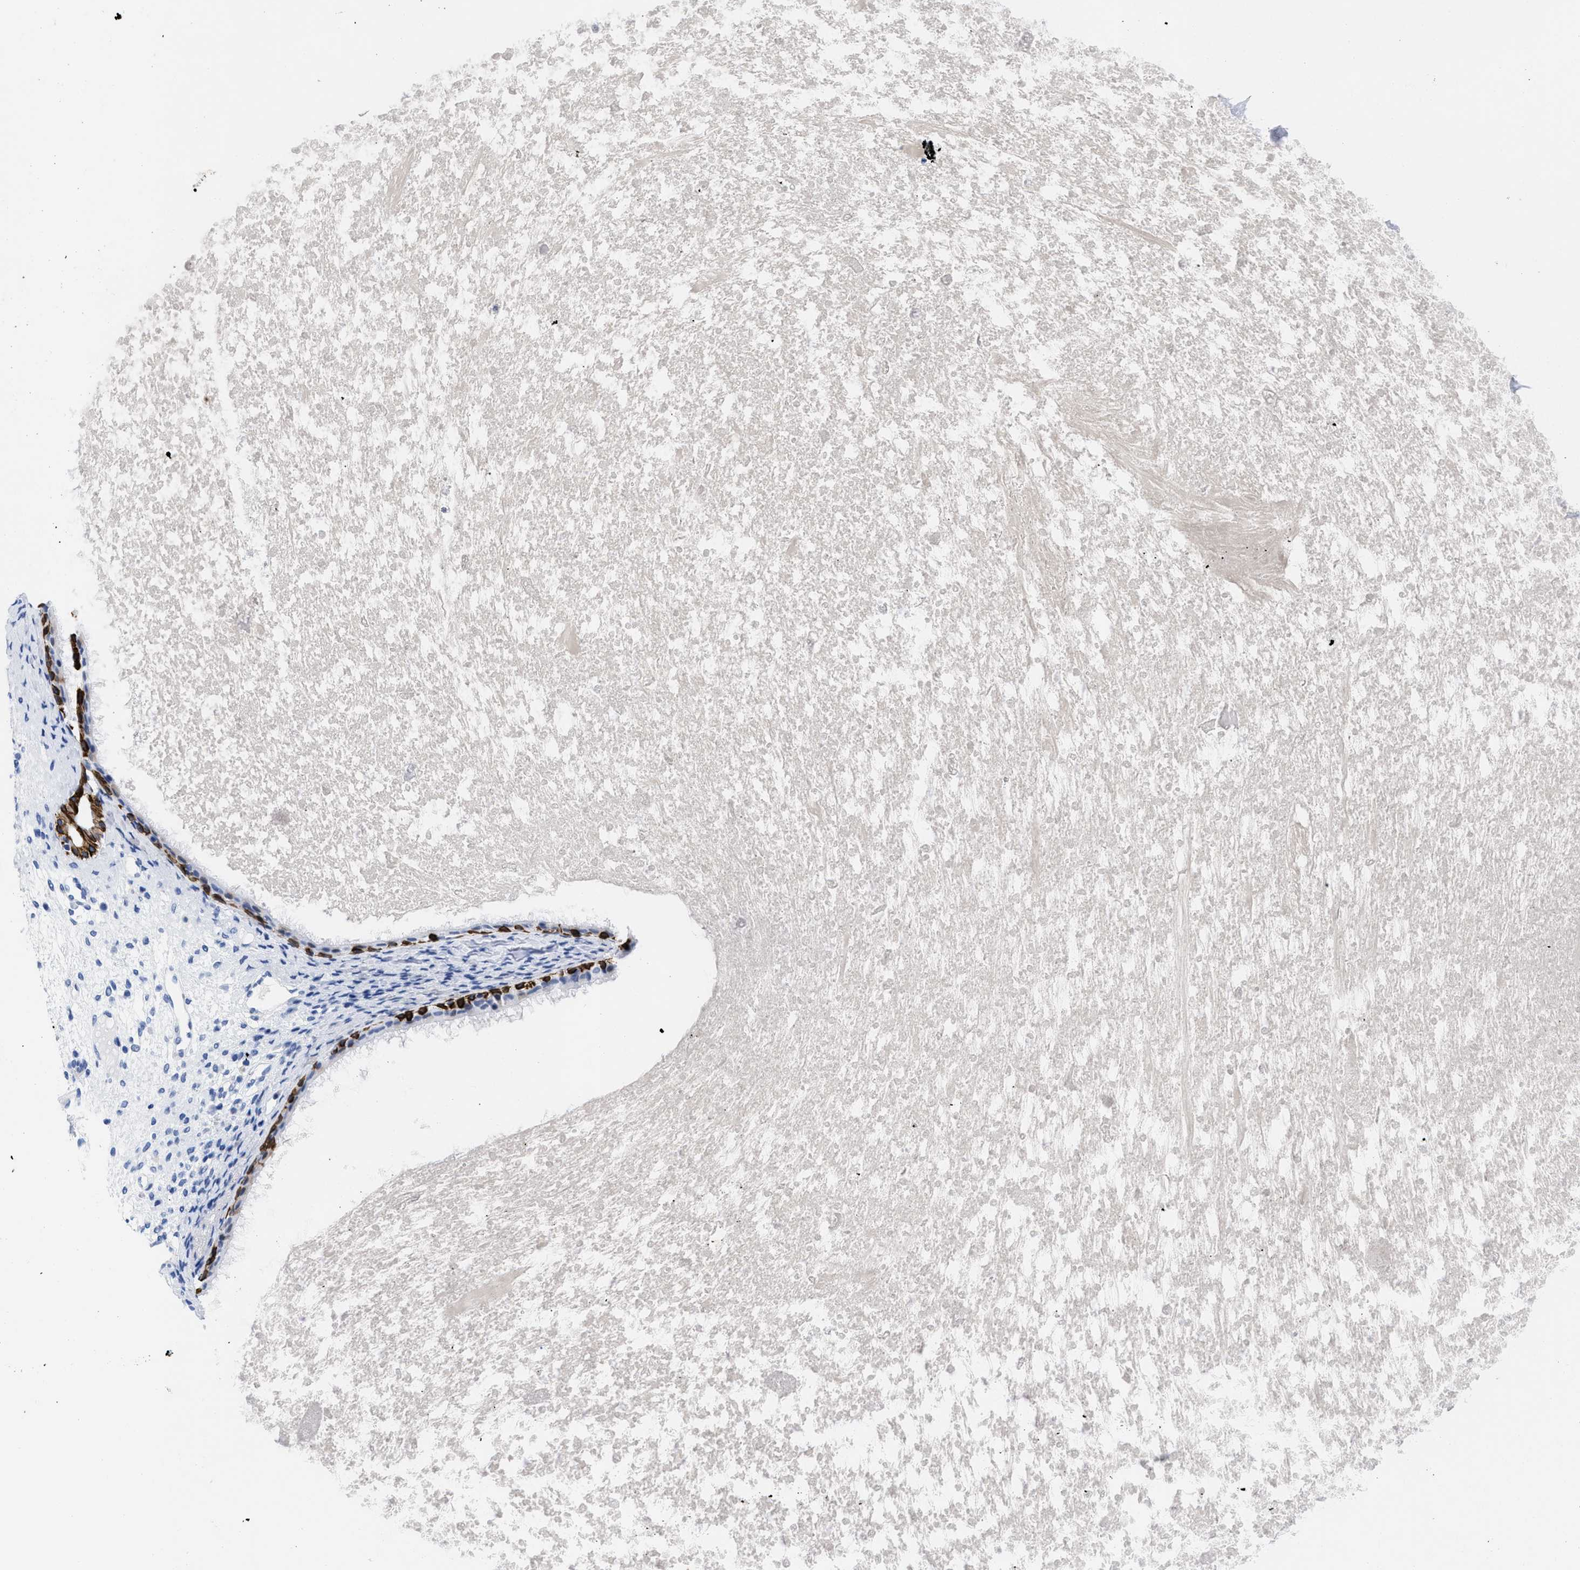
{"staining": {"intensity": "strong", "quantity": "25%-75%", "location": "cytoplasmic/membranous"}, "tissue": "nasopharynx", "cell_type": "Respiratory epithelial cells", "image_type": "normal", "snomed": [{"axis": "morphology", "description": "Normal tissue, NOS"}, {"axis": "topography", "description": "Nasopharynx"}], "caption": "Immunohistochemistry (DAB (3,3'-diaminobenzidine)) staining of unremarkable human nasopharynx exhibits strong cytoplasmic/membranous protein positivity in approximately 25%-75% of respiratory epithelial cells.", "gene": "DUSP26", "patient": {"sex": "male", "age": 22}}